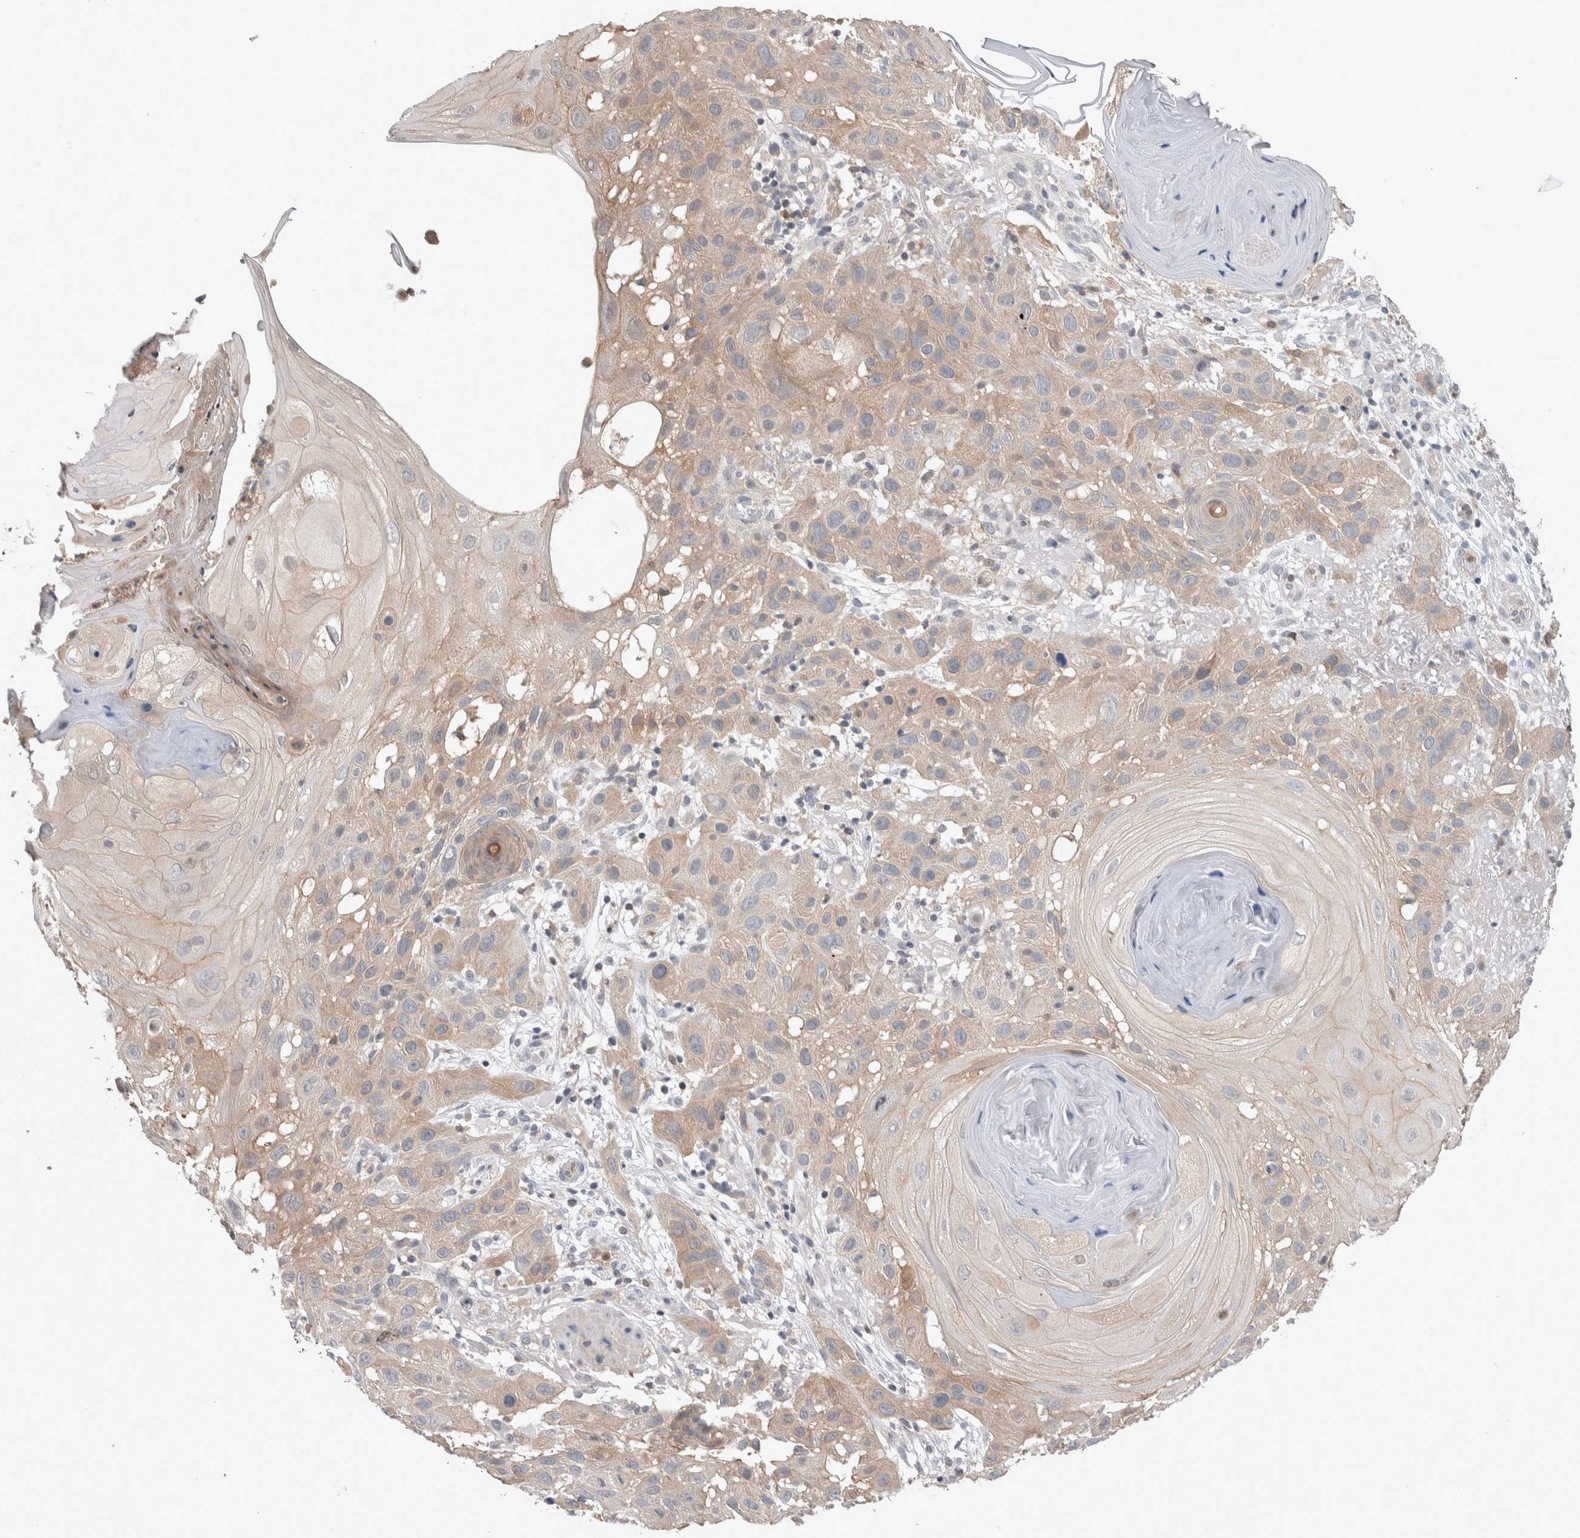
{"staining": {"intensity": "weak", "quantity": ">75%", "location": "cytoplasmic/membranous"}, "tissue": "skin cancer", "cell_type": "Tumor cells", "image_type": "cancer", "snomed": [{"axis": "morphology", "description": "Squamous cell carcinoma, NOS"}, {"axis": "topography", "description": "Skin"}], "caption": "The photomicrograph displays immunohistochemical staining of skin cancer (squamous cell carcinoma). There is weak cytoplasmic/membranous staining is seen in about >75% of tumor cells.", "gene": "HTATIP2", "patient": {"sex": "female", "age": 96}}